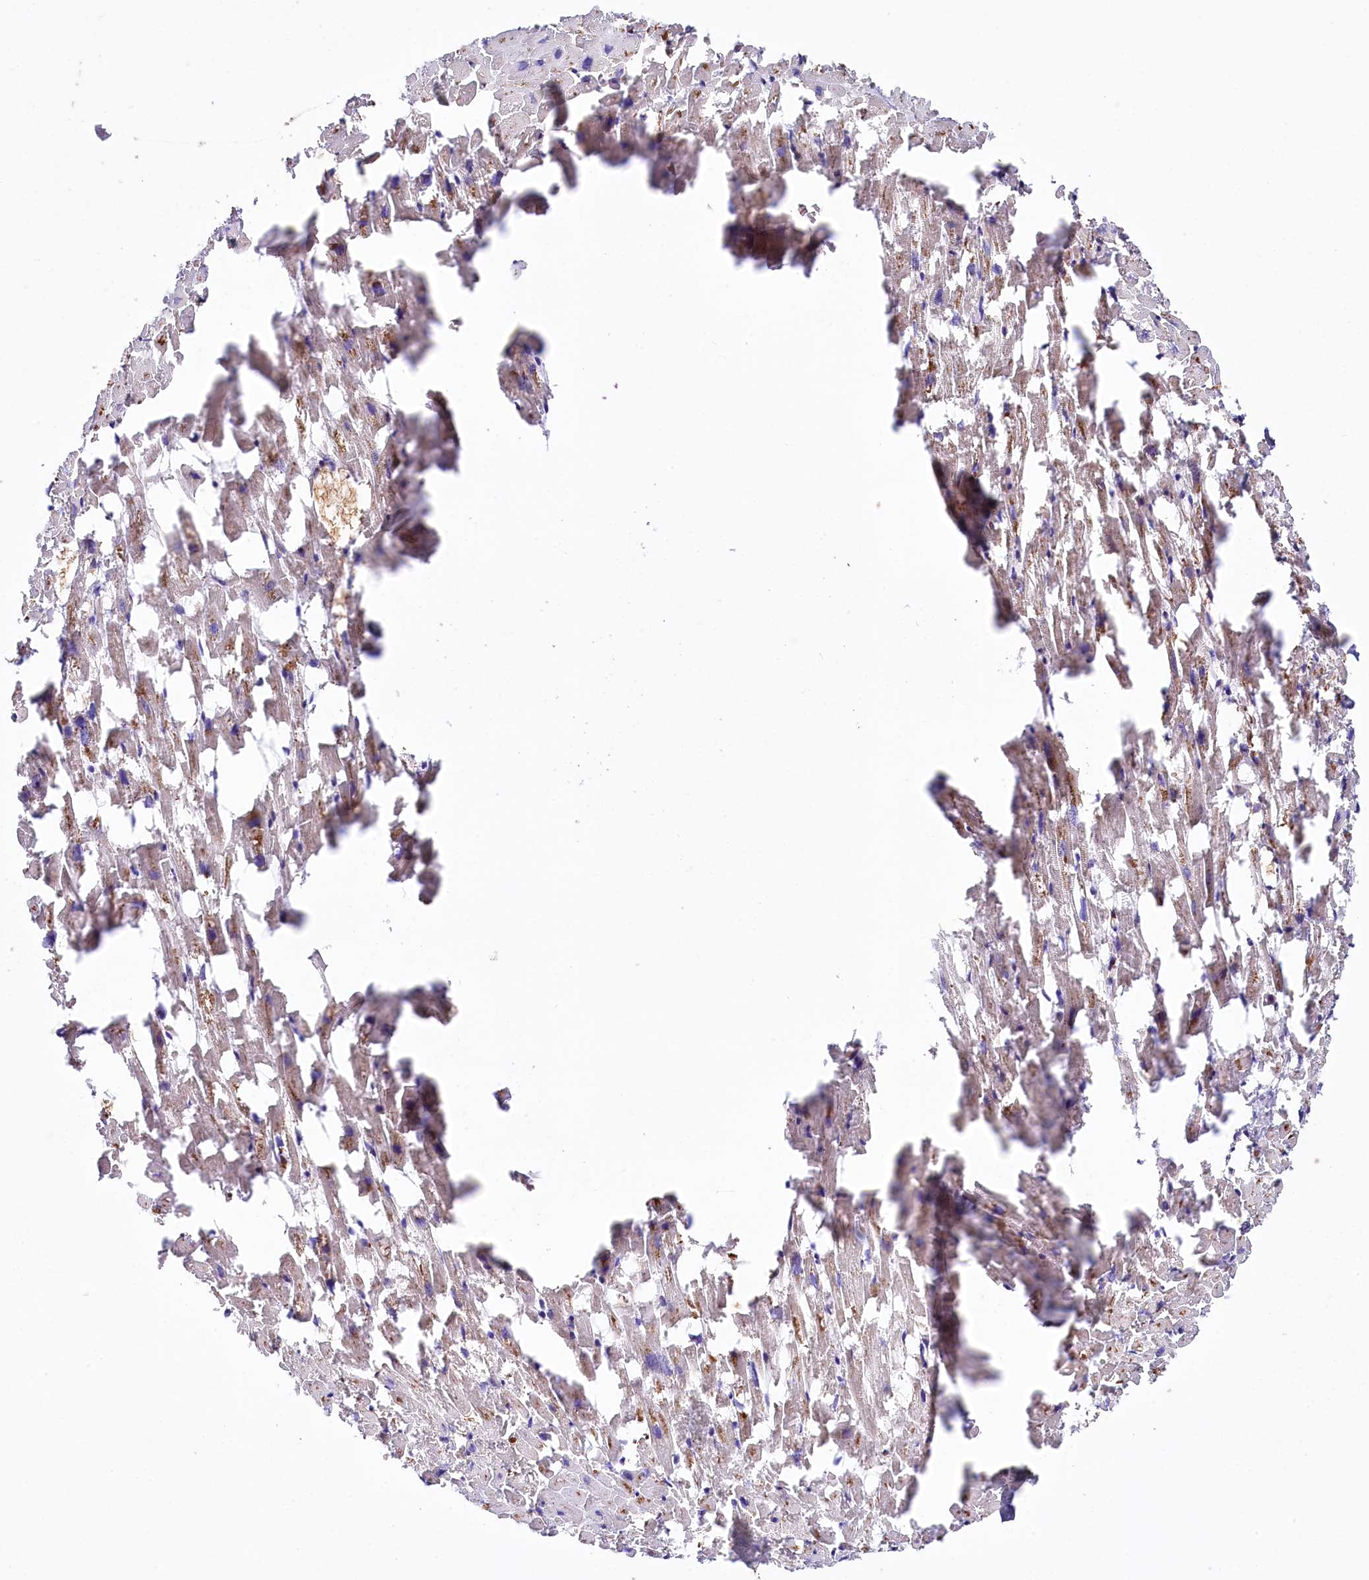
{"staining": {"intensity": "moderate", "quantity": ">75%", "location": "cytoplasmic/membranous"}, "tissue": "heart muscle", "cell_type": "Cardiomyocytes", "image_type": "normal", "snomed": [{"axis": "morphology", "description": "Normal tissue, NOS"}, {"axis": "topography", "description": "Heart"}], "caption": "DAB immunohistochemical staining of benign human heart muscle exhibits moderate cytoplasmic/membranous protein positivity in about >75% of cardiomyocytes.", "gene": "CEP295", "patient": {"sex": "female", "age": 64}}